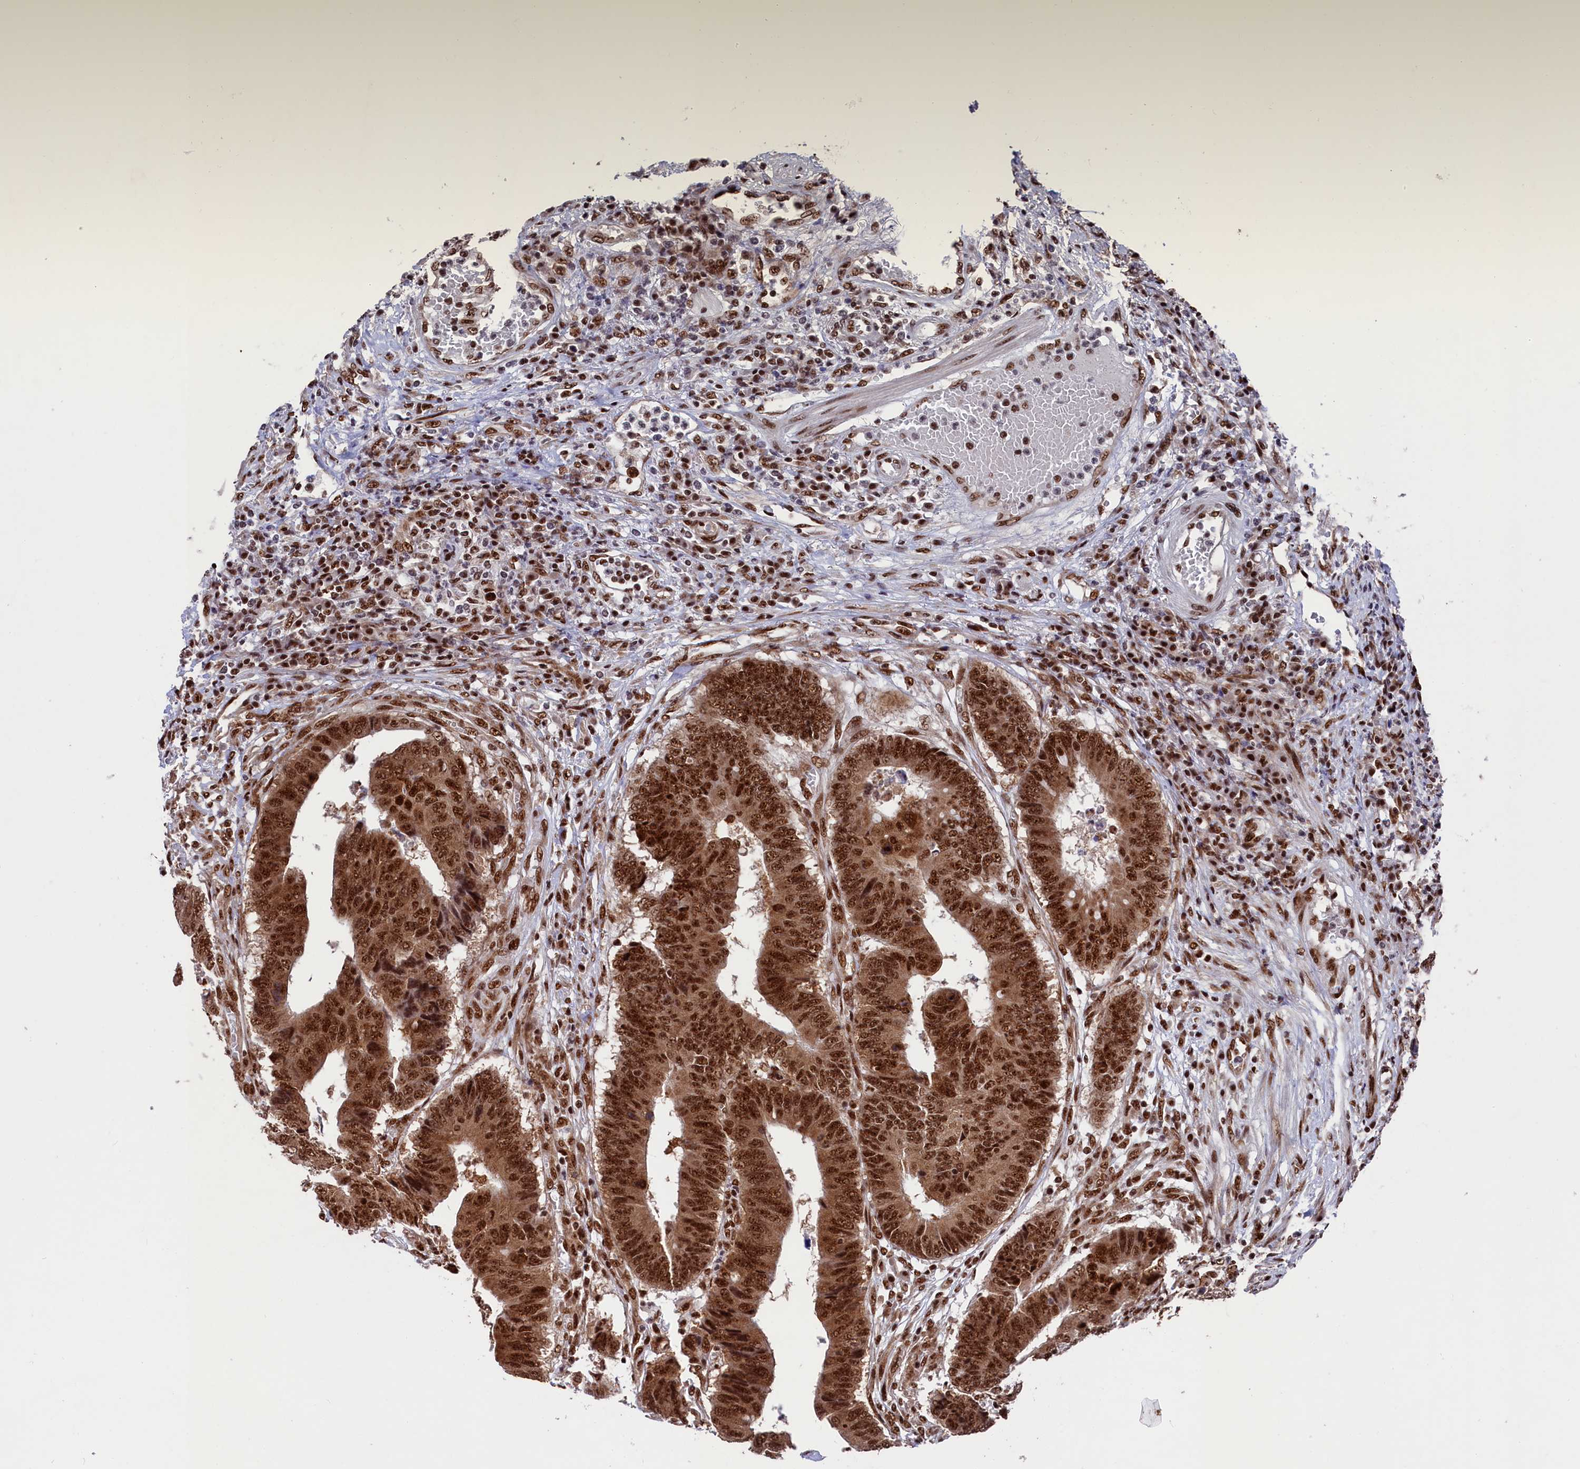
{"staining": {"intensity": "strong", "quantity": ">75%", "location": "cytoplasmic/membranous,nuclear"}, "tissue": "colorectal cancer", "cell_type": "Tumor cells", "image_type": "cancer", "snomed": [{"axis": "morphology", "description": "Adenocarcinoma, NOS"}, {"axis": "topography", "description": "Rectum"}], "caption": "IHC photomicrograph of neoplastic tissue: human colorectal adenocarcinoma stained using immunohistochemistry displays high levels of strong protein expression localized specifically in the cytoplasmic/membranous and nuclear of tumor cells, appearing as a cytoplasmic/membranous and nuclear brown color.", "gene": "PRPF31", "patient": {"sex": "male", "age": 84}}